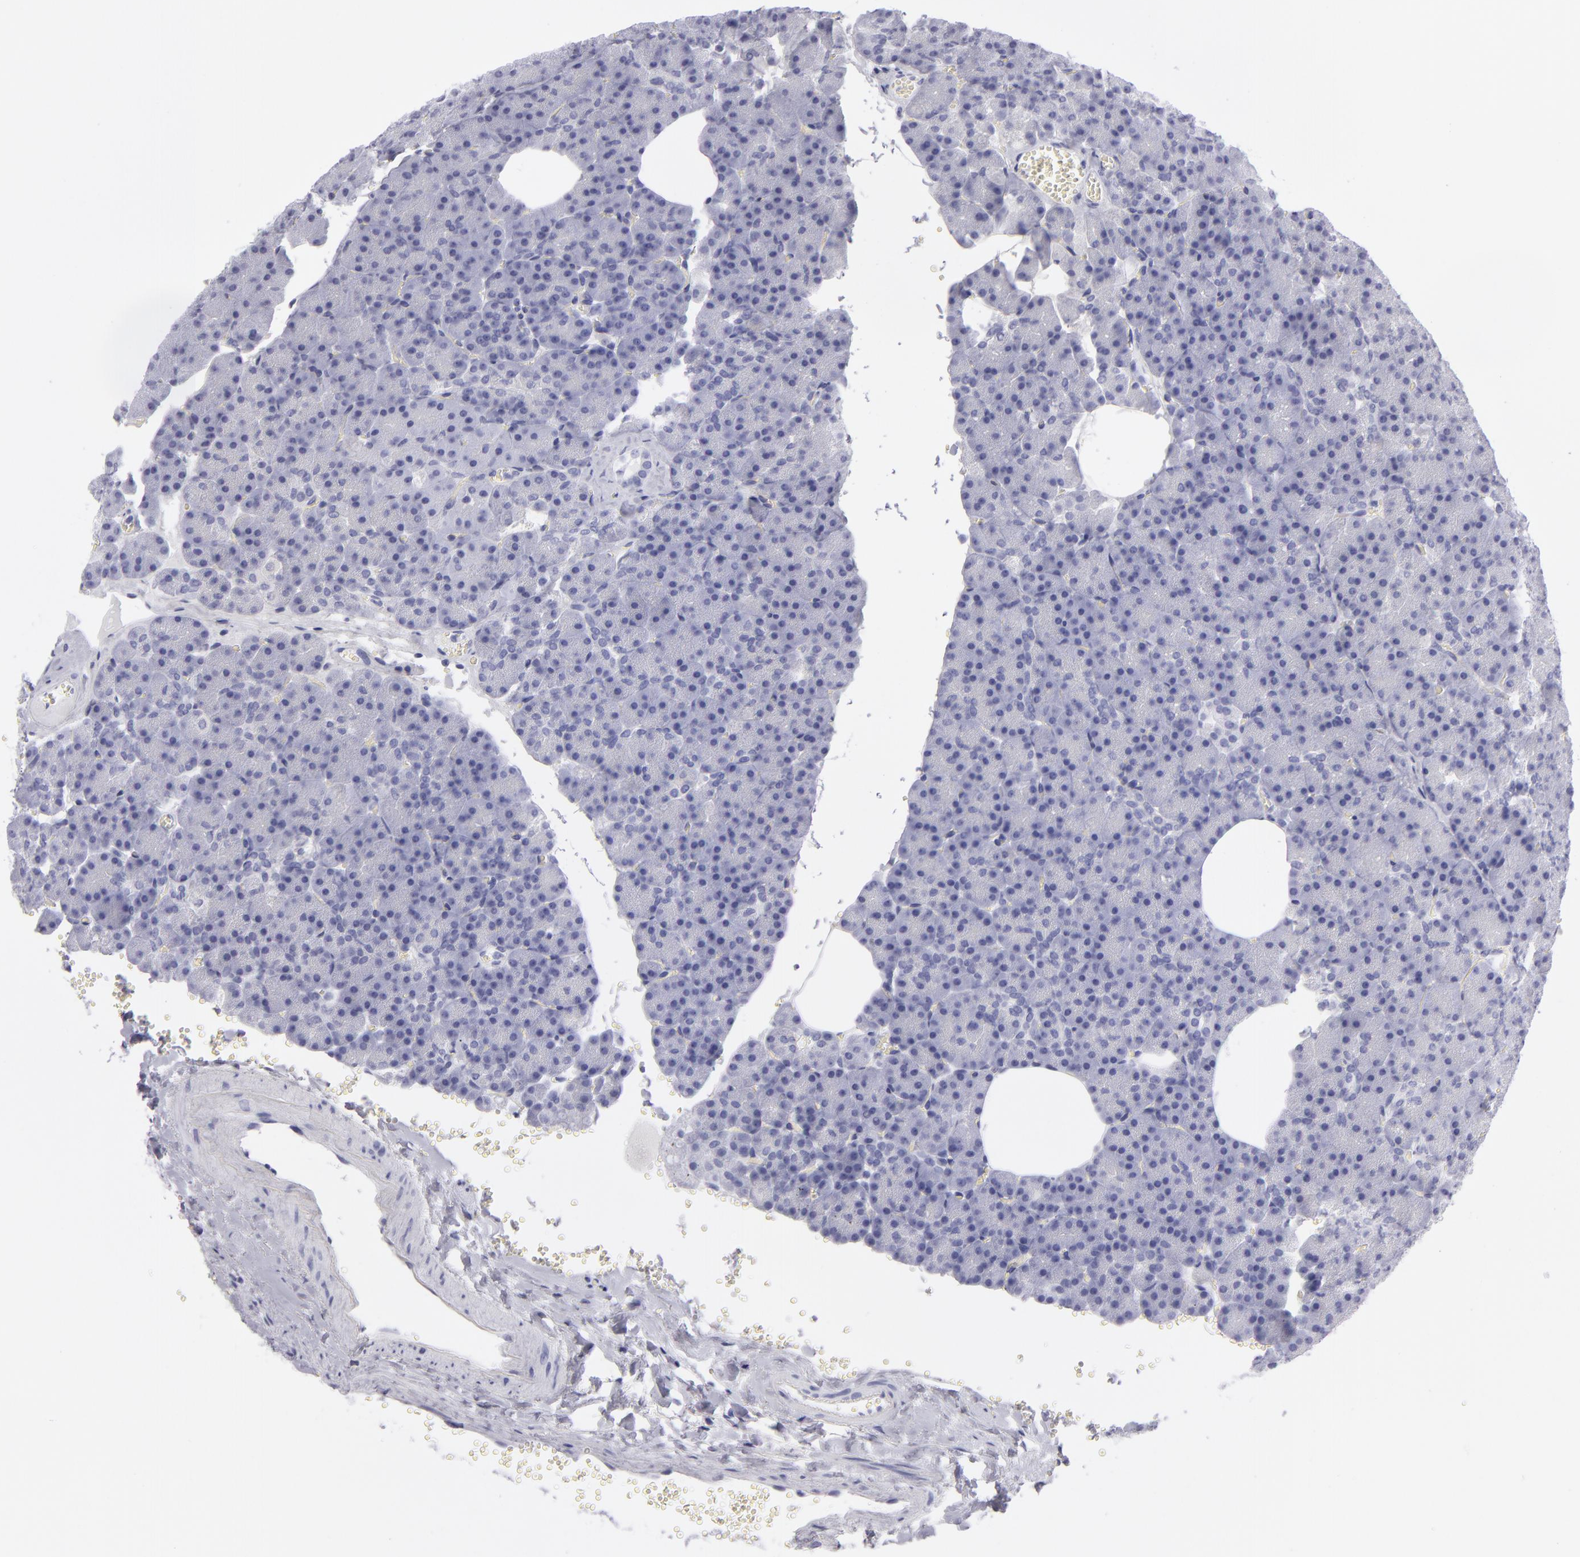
{"staining": {"intensity": "negative", "quantity": "none", "location": "none"}, "tissue": "pancreas", "cell_type": "Exocrine glandular cells", "image_type": "normal", "snomed": [{"axis": "morphology", "description": "Normal tissue, NOS"}, {"axis": "topography", "description": "Pancreas"}], "caption": "A high-resolution photomicrograph shows IHC staining of benign pancreas, which exhibits no significant positivity in exocrine glandular cells.", "gene": "PVALB", "patient": {"sex": "female", "age": 35}}